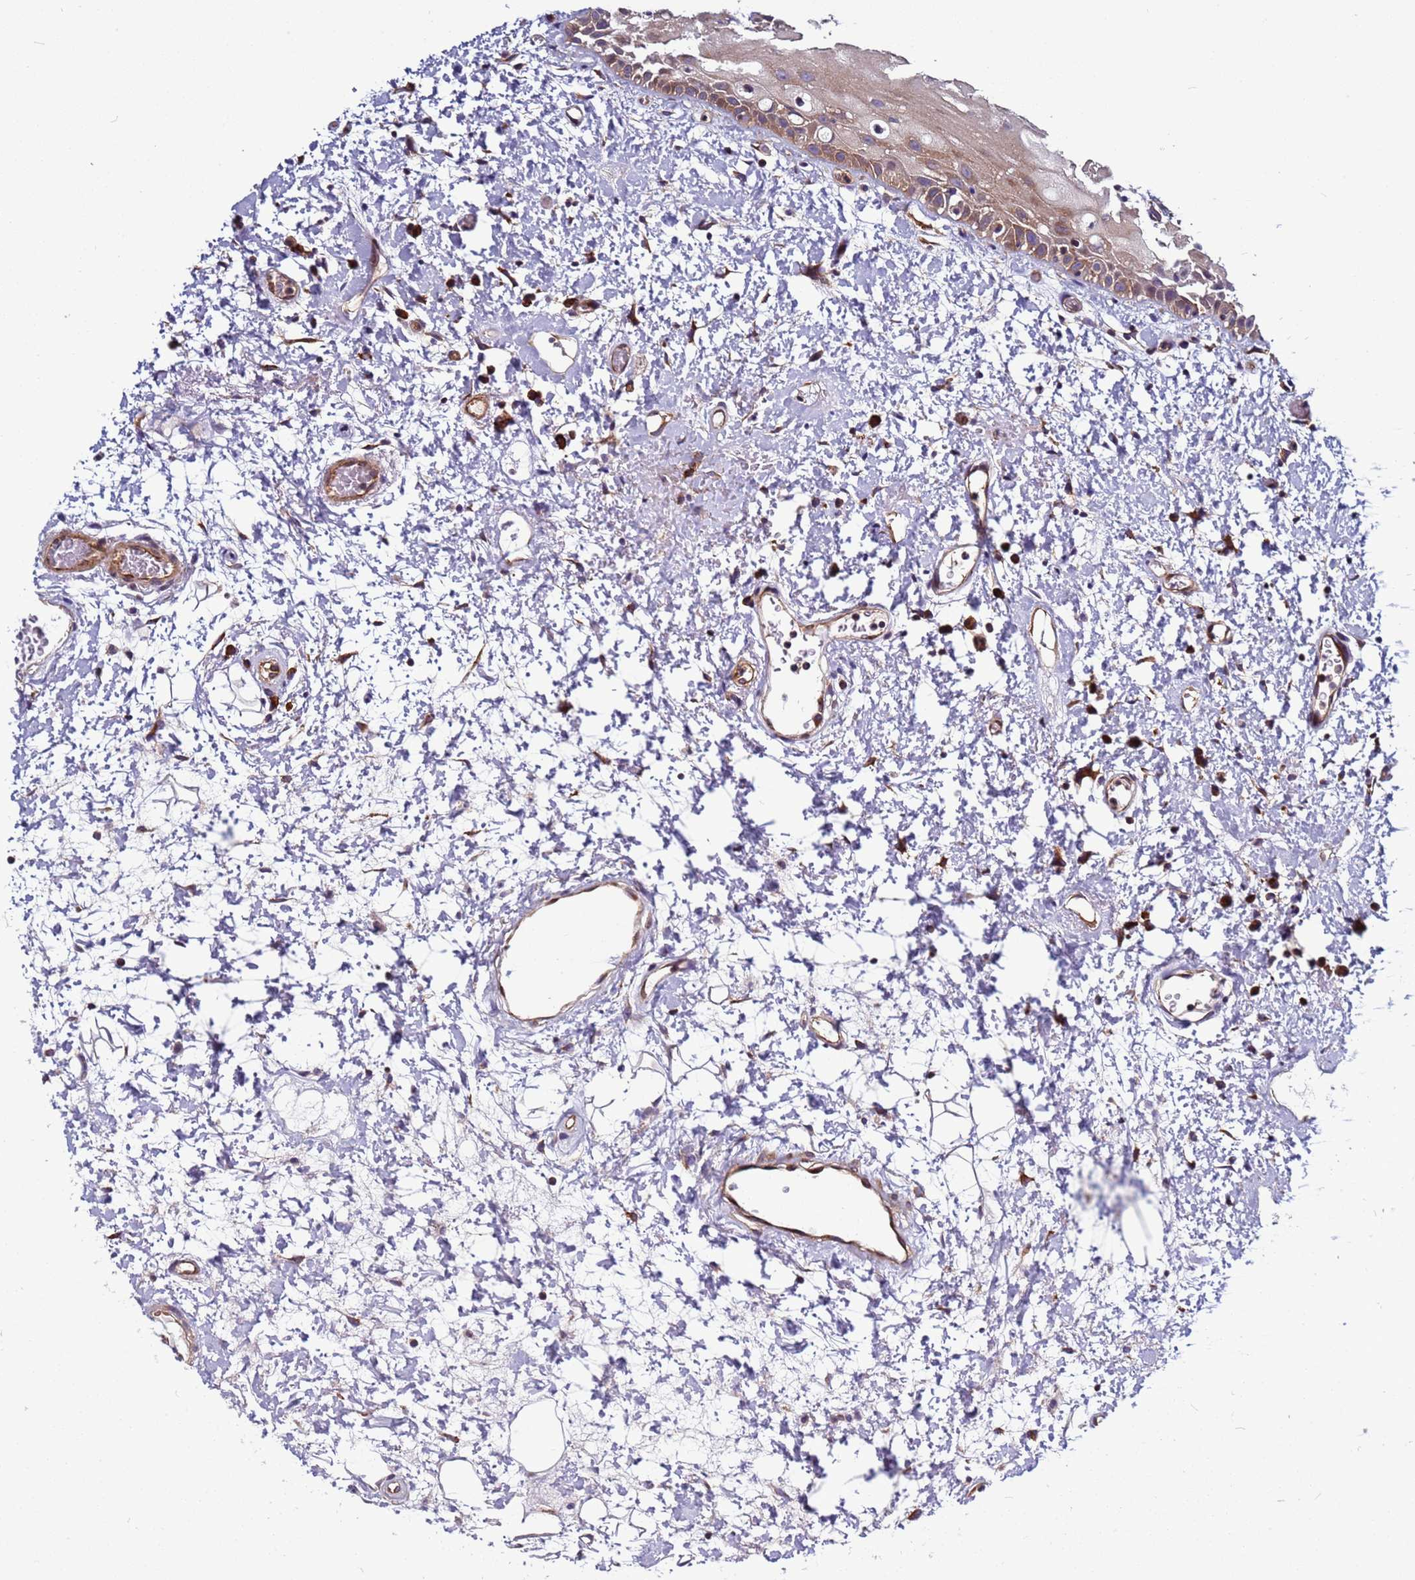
{"staining": {"intensity": "moderate", "quantity": ">75%", "location": "cytoplasmic/membranous"}, "tissue": "oral mucosa", "cell_type": "Squamous epithelial cells", "image_type": "normal", "snomed": [{"axis": "morphology", "description": "Normal tissue, NOS"}, {"axis": "topography", "description": "Oral tissue"}], "caption": "Immunohistochemistry (IHC) staining of unremarkable oral mucosa, which displays medium levels of moderate cytoplasmic/membranous staining in approximately >75% of squamous epithelial cells indicating moderate cytoplasmic/membranous protein positivity. The staining was performed using DAB (brown) for protein detection and nuclei were counterstained in hematoxylin (blue).", "gene": "EFCAB8", "patient": {"sex": "female", "age": 76}}